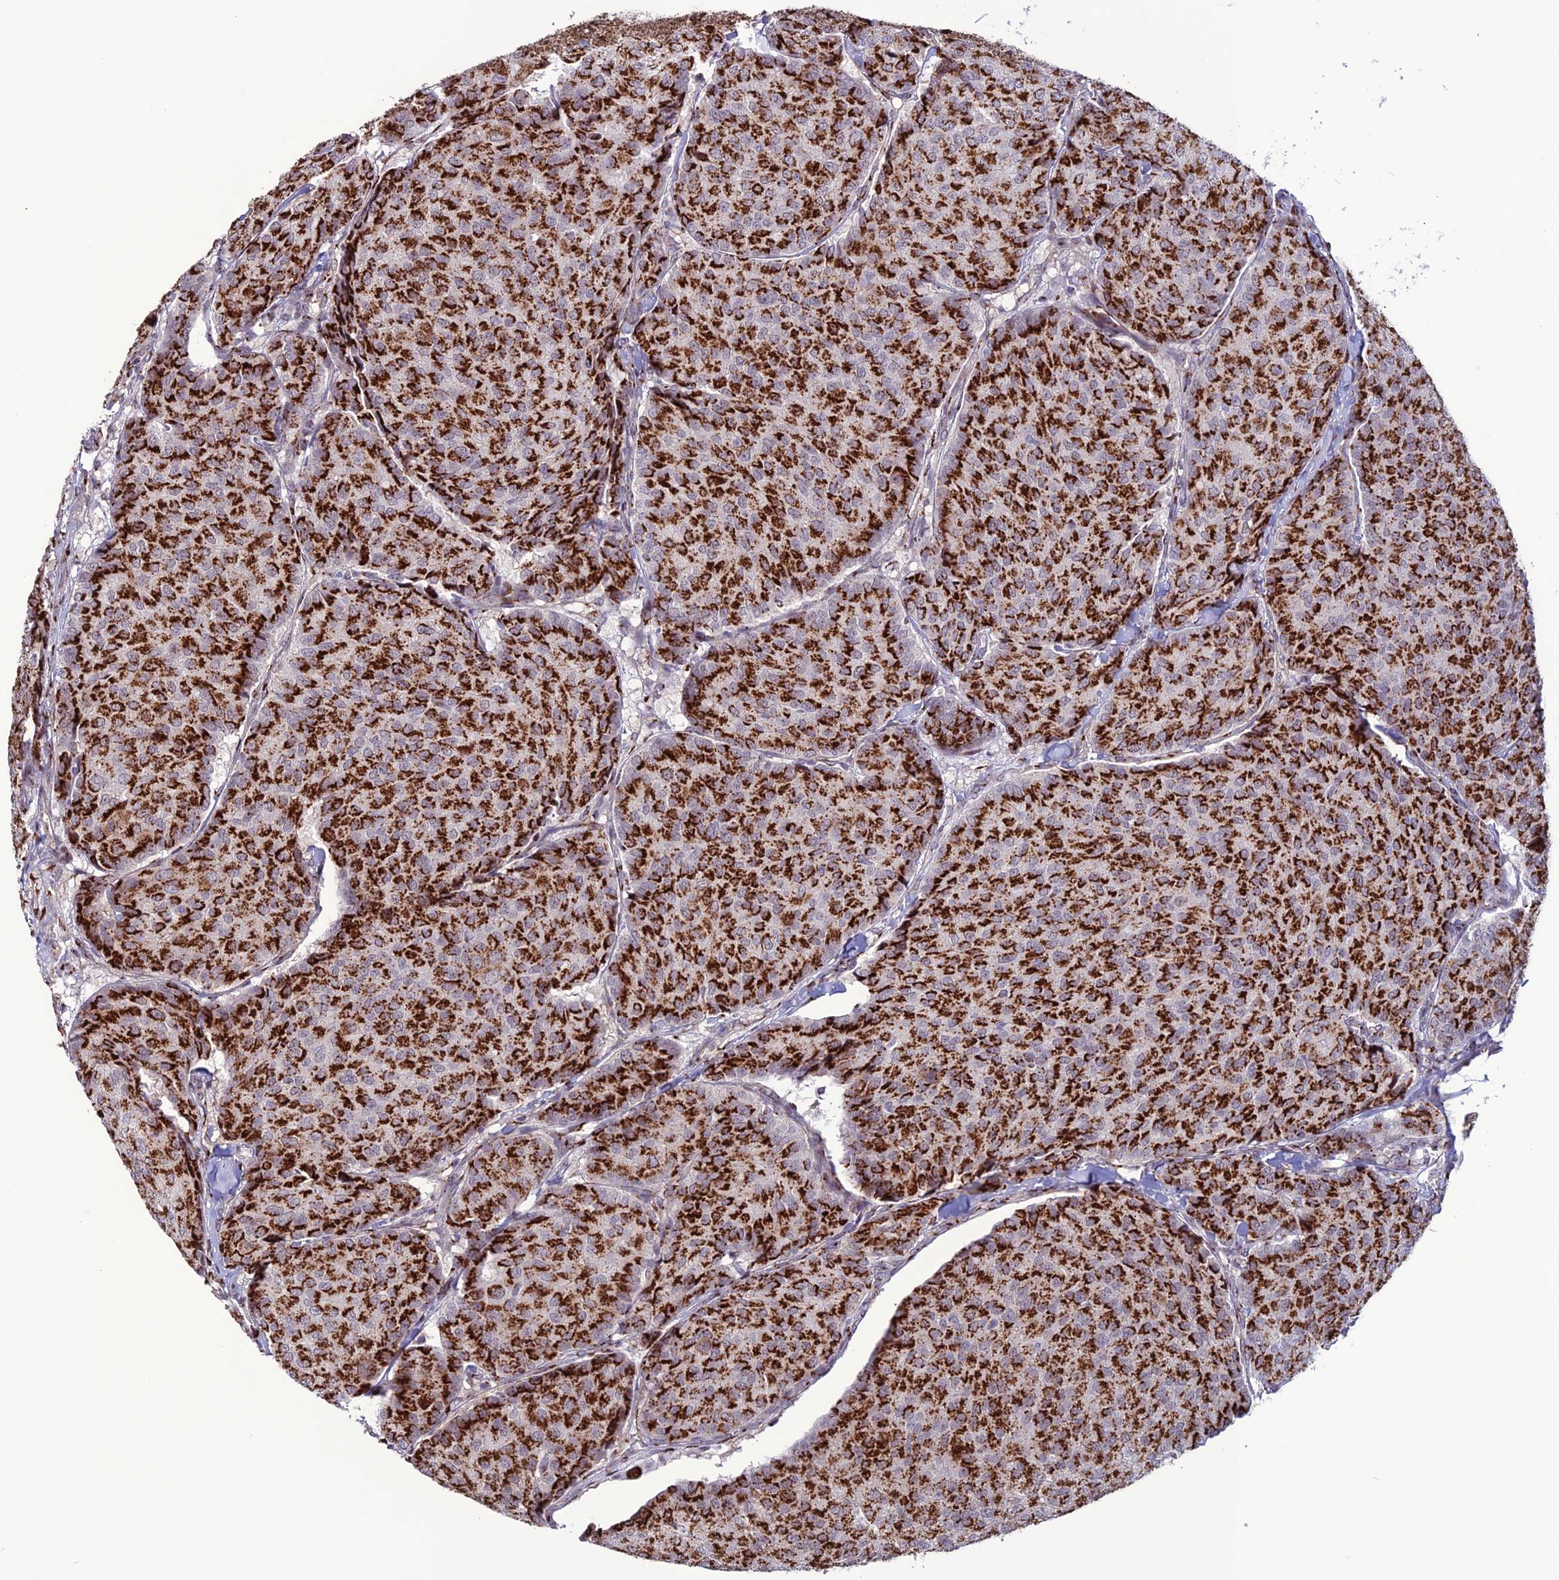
{"staining": {"intensity": "strong", "quantity": ">75%", "location": "cytoplasmic/membranous"}, "tissue": "breast cancer", "cell_type": "Tumor cells", "image_type": "cancer", "snomed": [{"axis": "morphology", "description": "Duct carcinoma"}, {"axis": "topography", "description": "Breast"}], "caption": "IHC micrograph of human breast cancer stained for a protein (brown), which shows high levels of strong cytoplasmic/membranous positivity in approximately >75% of tumor cells.", "gene": "PLEKHA4", "patient": {"sex": "female", "age": 75}}